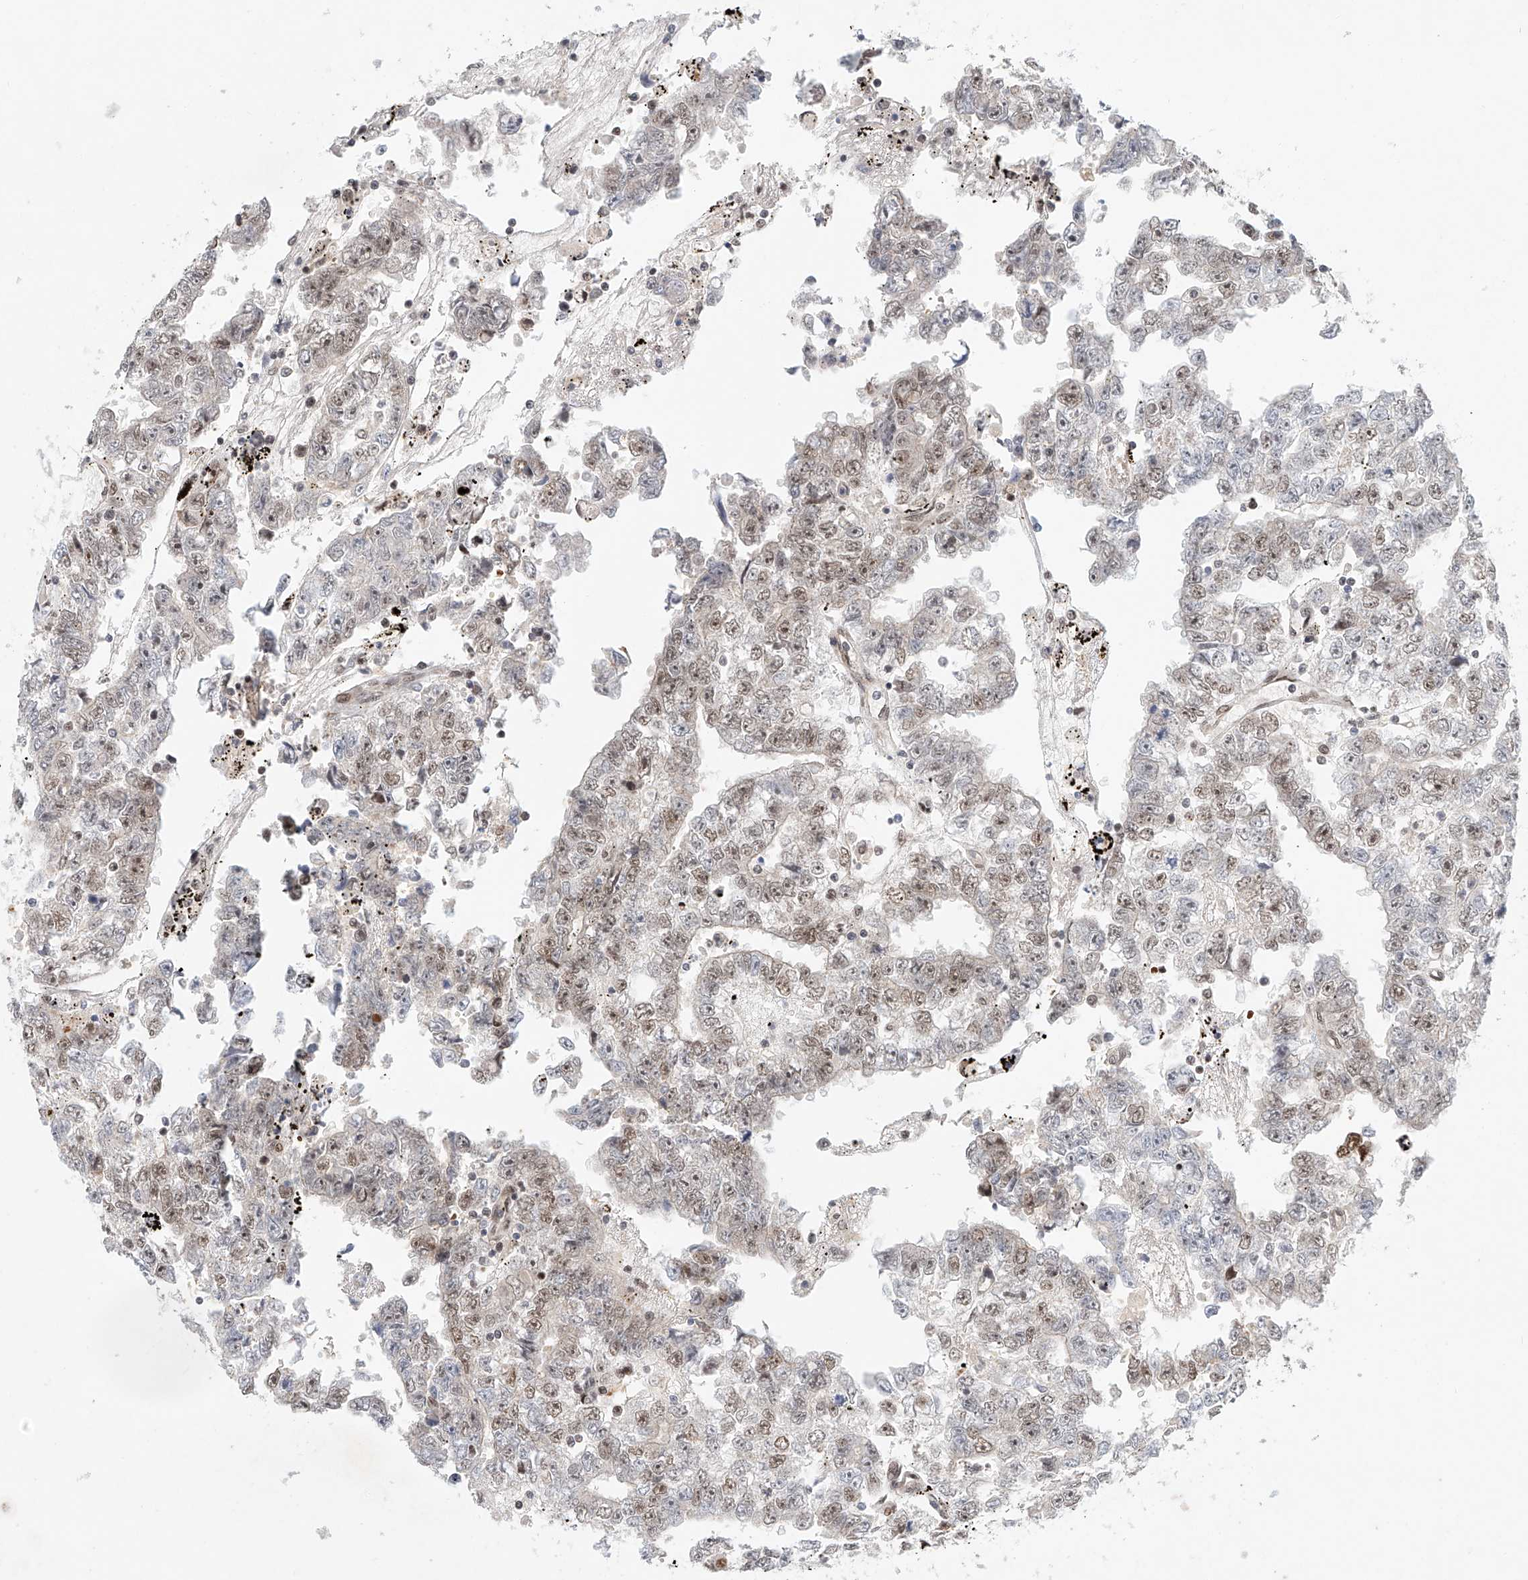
{"staining": {"intensity": "weak", "quantity": "25%-75%", "location": "nuclear"}, "tissue": "testis cancer", "cell_type": "Tumor cells", "image_type": "cancer", "snomed": [{"axis": "morphology", "description": "Carcinoma, Embryonal, NOS"}, {"axis": "topography", "description": "Testis"}], "caption": "A brown stain shows weak nuclear positivity of a protein in testis cancer (embryonal carcinoma) tumor cells. Nuclei are stained in blue.", "gene": "ZNF470", "patient": {"sex": "male", "age": 25}}